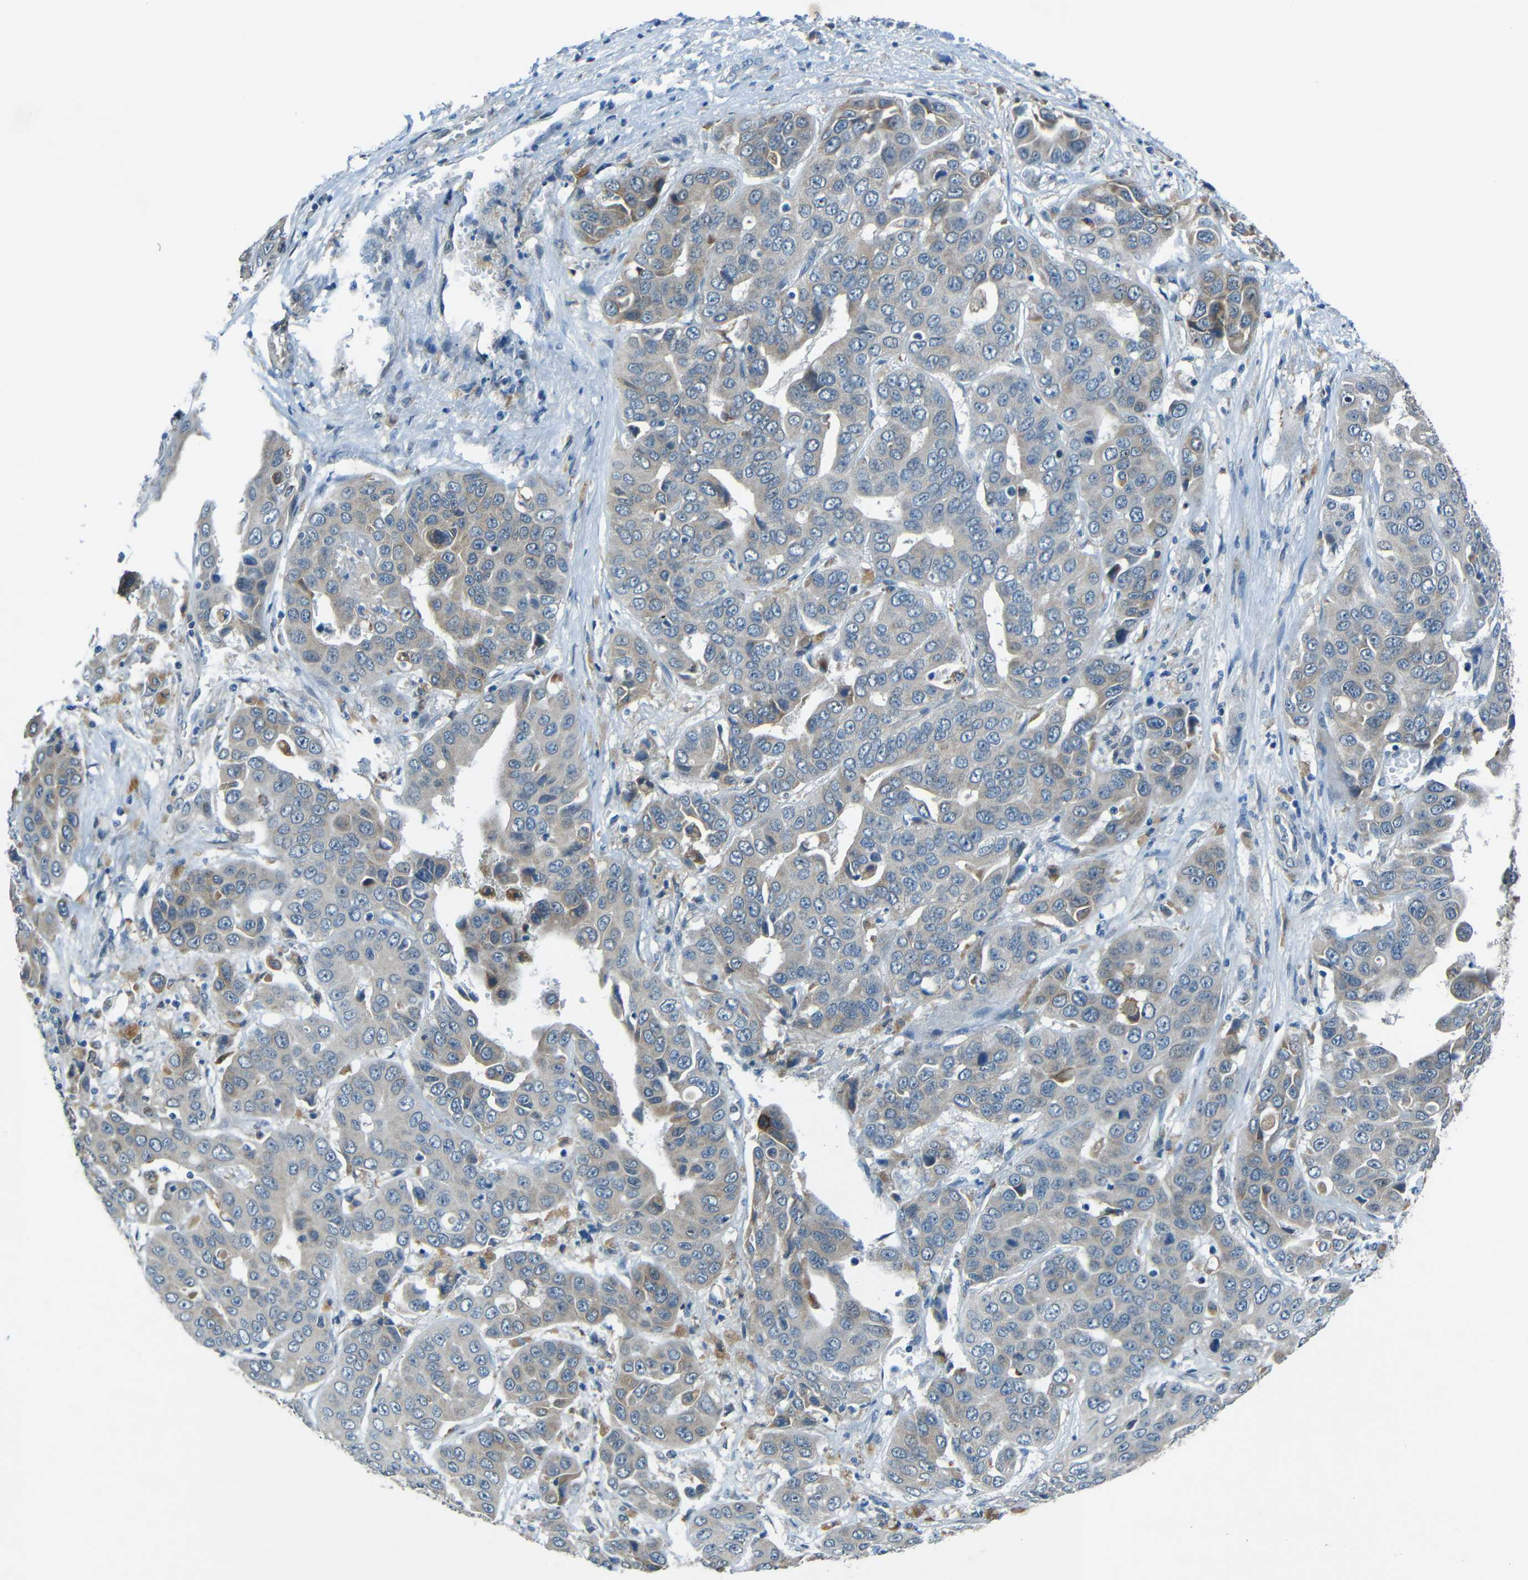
{"staining": {"intensity": "weak", "quantity": "25%-75%", "location": "cytoplasmic/membranous"}, "tissue": "liver cancer", "cell_type": "Tumor cells", "image_type": "cancer", "snomed": [{"axis": "morphology", "description": "Cholangiocarcinoma"}, {"axis": "topography", "description": "Liver"}], "caption": "Weak cytoplasmic/membranous protein expression is present in about 25%-75% of tumor cells in liver cancer (cholangiocarcinoma).", "gene": "ANKRD22", "patient": {"sex": "female", "age": 52}}